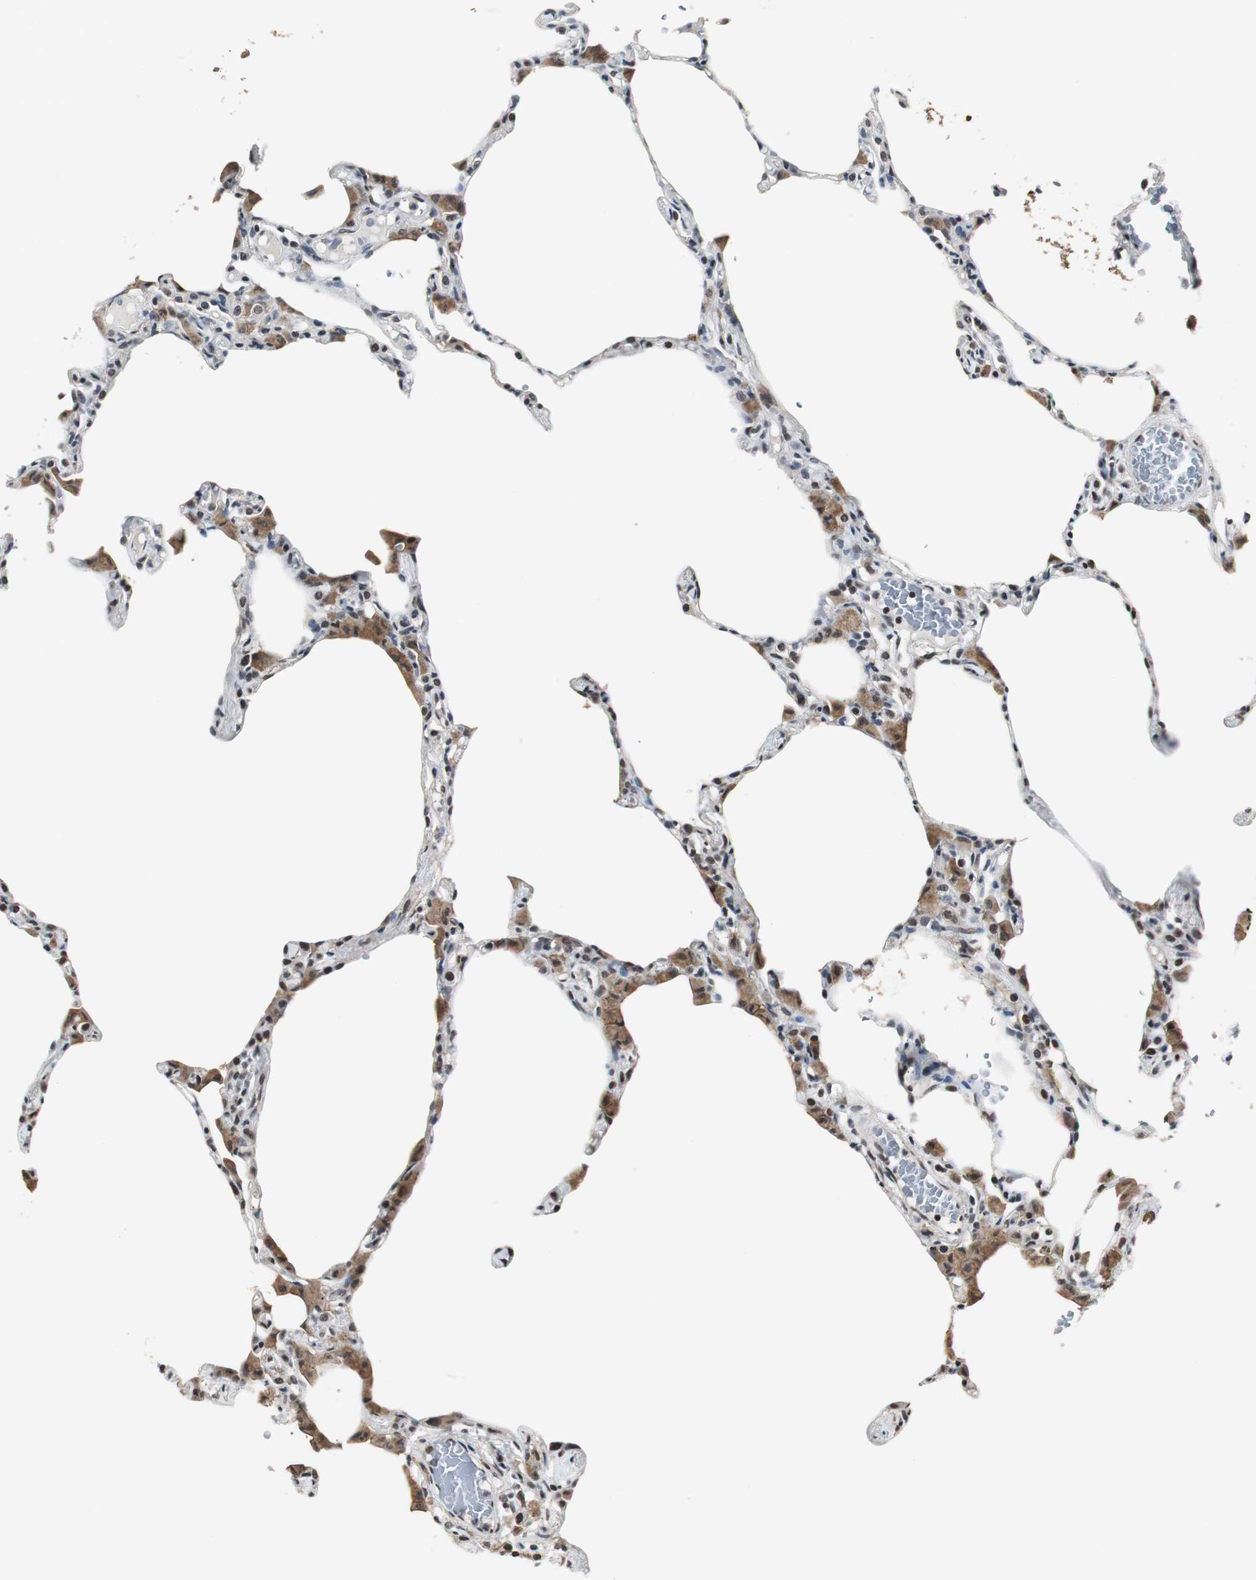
{"staining": {"intensity": "strong", "quantity": ">75%", "location": "nuclear"}, "tissue": "lung", "cell_type": "Alveolar cells", "image_type": "normal", "snomed": [{"axis": "morphology", "description": "Normal tissue, NOS"}, {"axis": "topography", "description": "Lung"}], "caption": "Protein staining of benign lung shows strong nuclear positivity in approximately >75% of alveolar cells. (Brightfield microscopy of DAB IHC at high magnification).", "gene": "MKX", "patient": {"sex": "female", "age": 49}}